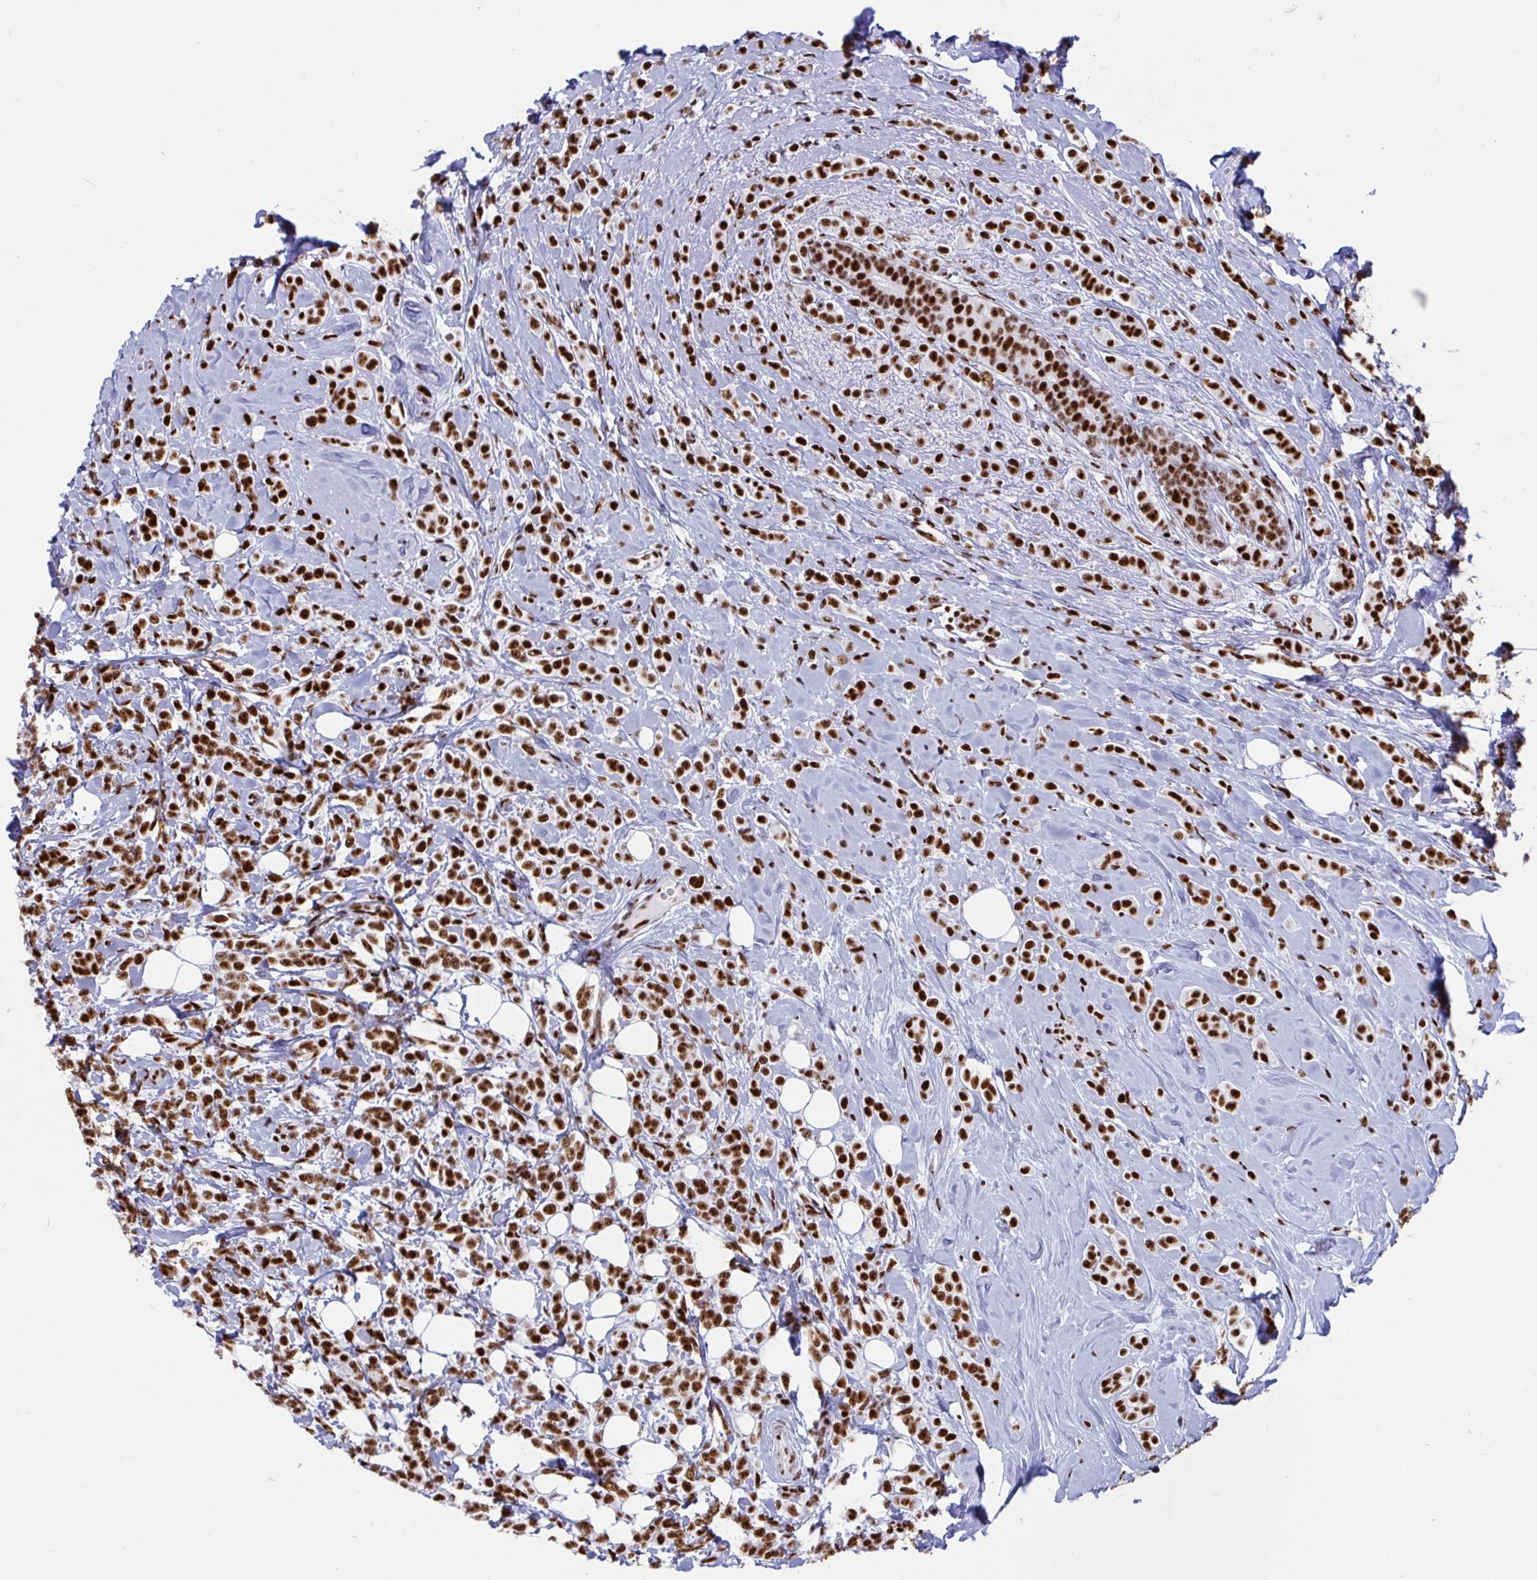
{"staining": {"intensity": "strong", "quantity": ">75%", "location": "nuclear"}, "tissue": "breast cancer", "cell_type": "Tumor cells", "image_type": "cancer", "snomed": [{"axis": "morphology", "description": "Lobular carcinoma"}, {"axis": "topography", "description": "Breast"}], "caption": "A brown stain shows strong nuclear expression of a protein in human breast cancer tumor cells.", "gene": "IKZF2", "patient": {"sex": "female", "age": 49}}